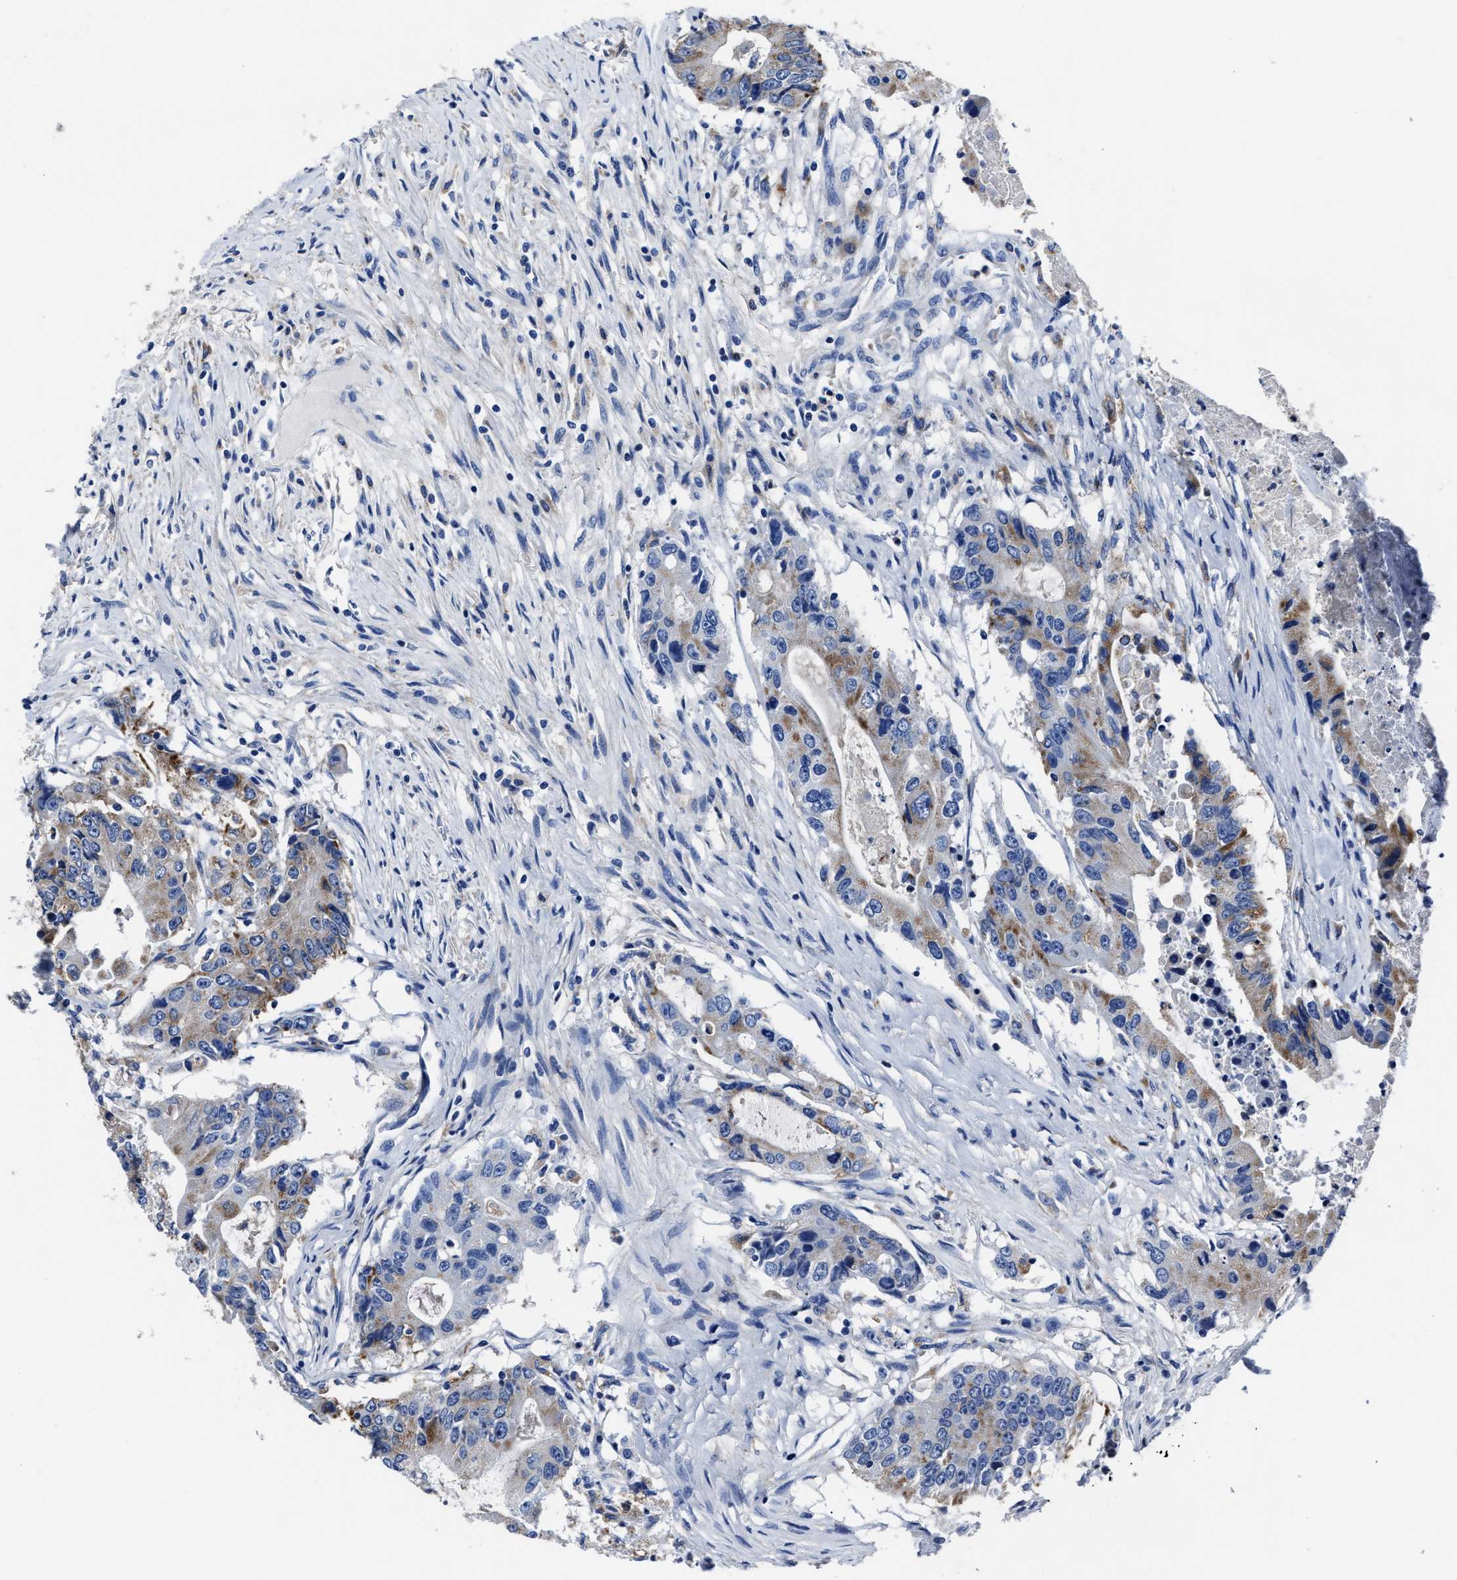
{"staining": {"intensity": "moderate", "quantity": "<25%", "location": "cytoplasmic/membranous"}, "tissue": "colorectal cancer", "cell_type": "Tumor cells", "image_type": "cancer", "snomed": [{"axis": "morphology", "description": "Adenocarcinoma, NOS"}, {"axis": "topography", "description": "Colon"}], "caption": "Protein analysis of colorectal cancer tissue exhibits moderate cytoplasmic/membranous positivity in about <25% of tumor cells. Using DAB (3,3'-diaminobenzidine) (brown) and hematoxylin (blue) stains, captured at high magnification using brightfield microscopy.", "gene": "LAMTOR4", "patient": {"sex": "female", "age": 77}}